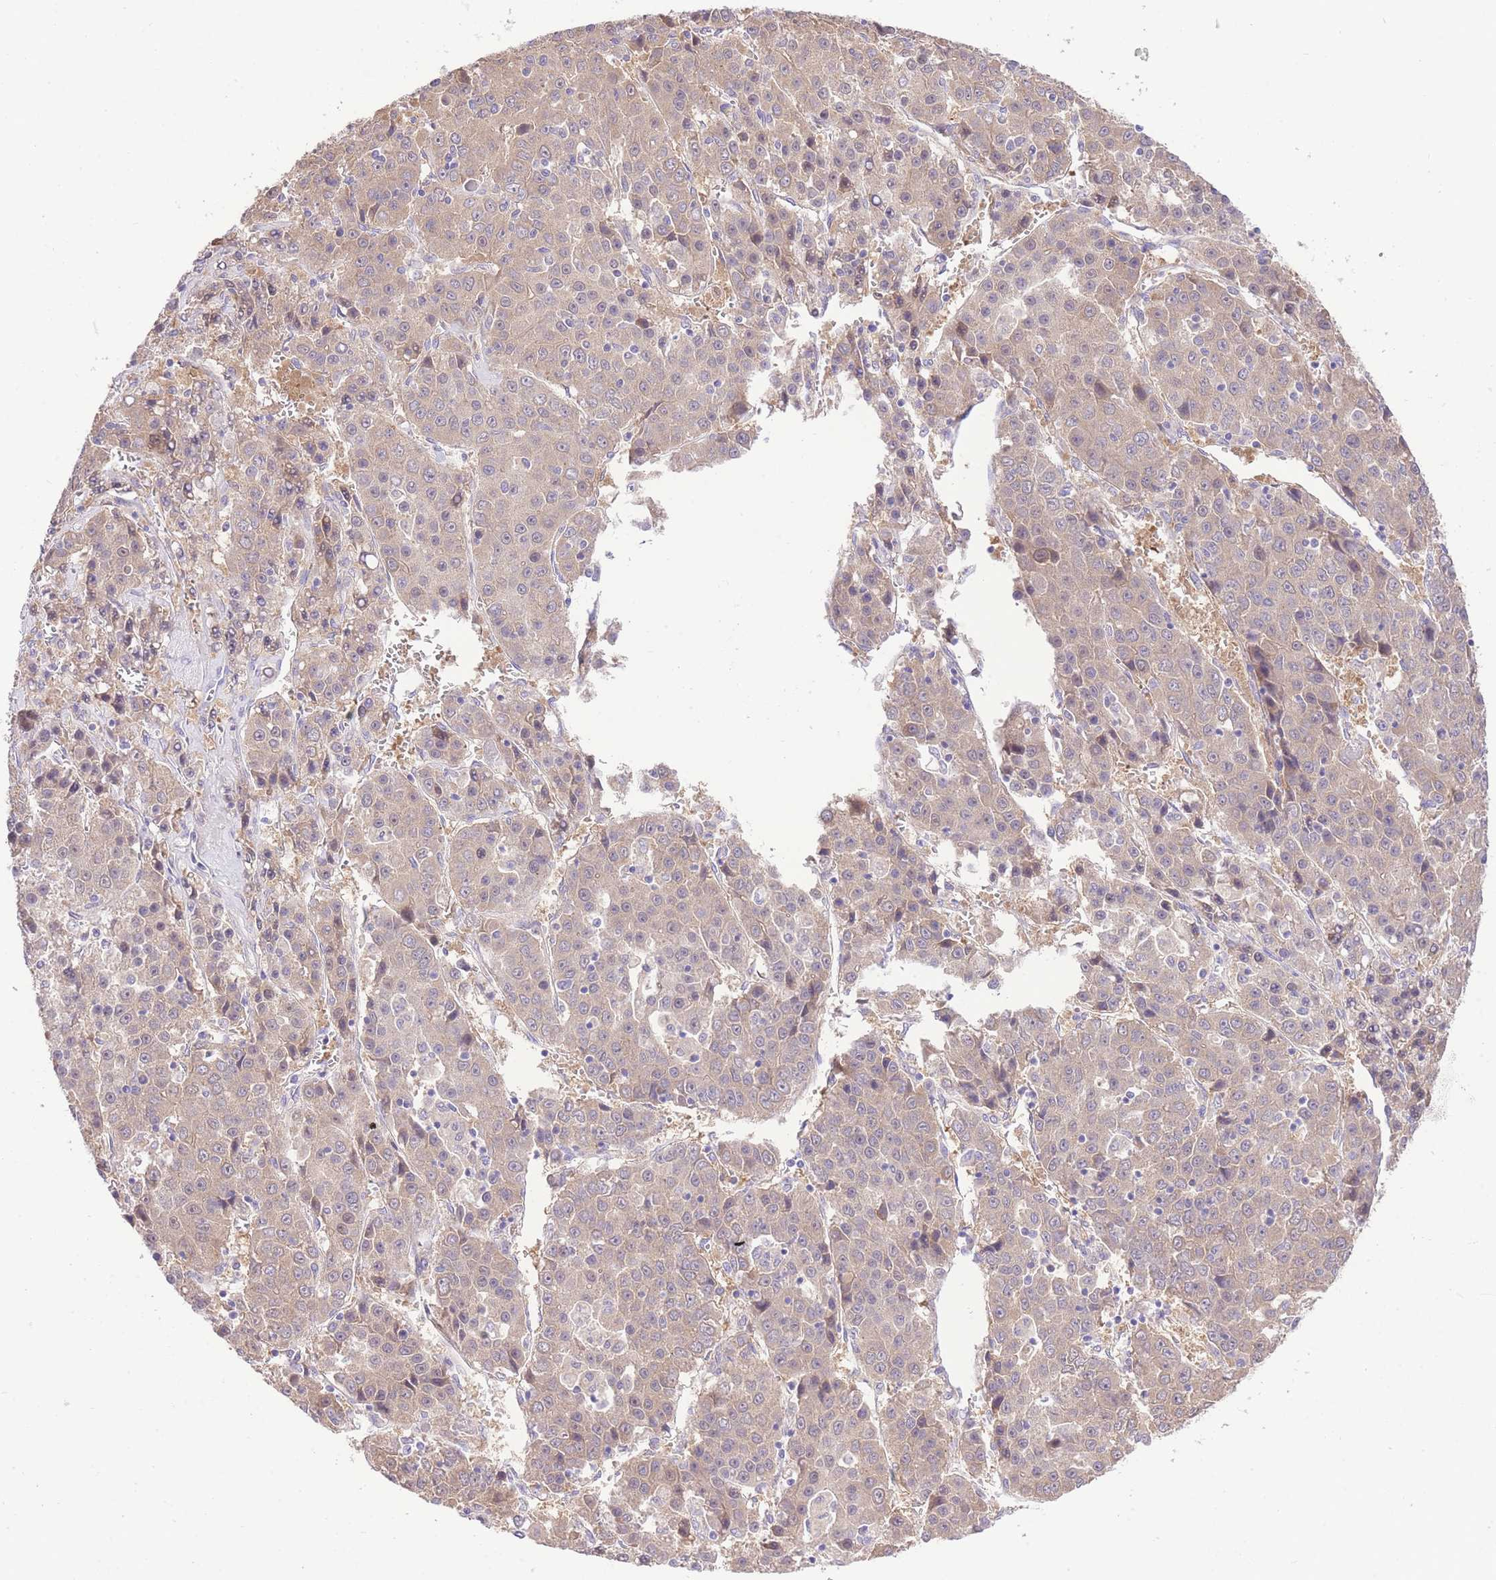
{"staining": {"intensity": "weak", "quantity": ">75%", "location": "cytoplasmic/membranous"}, "tissue": "liver cancer", "cell_type": "Tumor cells", "image_type": "cancer", "snomed": [{"axis": "morphology", "description": "Carcinoma, Hepatocellular, NOS"}, {"axis": "topography", "description": "Liver"}], "caption": "DAB (3,3'-diaminobenzidine) immunohistochemical staining of human hepatocellular carcinoma (liver) reveals weak cytoplasmic/membranous protein positivity in about >75% of tumor cells. (brown staining indicates protein expression, while blue staining denotes nuclei).", "gene": "LIPH", "patient": {"sex": "female", "age": 53}}